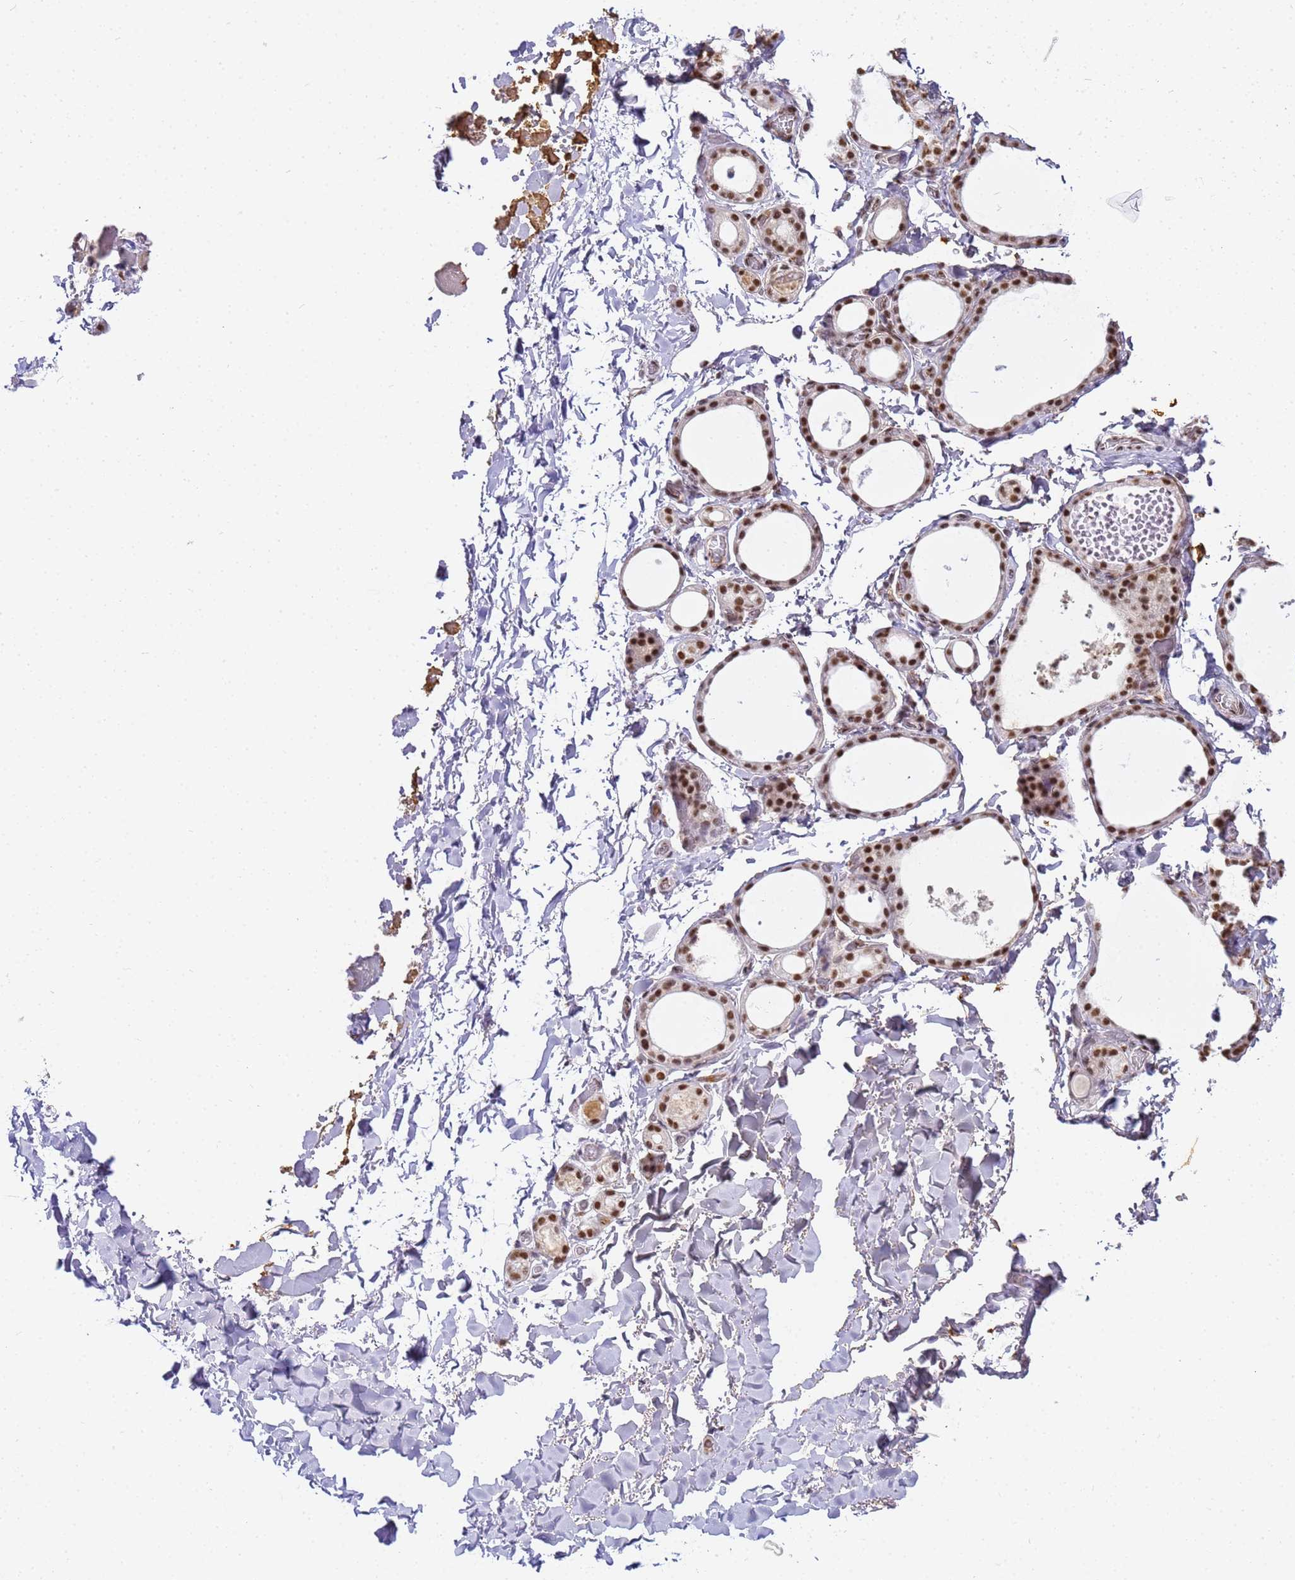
{"staining": {"intensity": "strong", "quantity": ">75%", "location": "nuclear"}, "tissue": "thyroid gland", "cell_type": "Glandular cells", "image_type": "normal", "snomed": [{"axis": "morphology", "description": "Normal tissue, NOS"}, {"axis": "topography", "description": "Thyroid gland"}], "caption": "Immunohistochemical staining of unremarkable thyroid gland reveals strong nuclear protein expression in about >75% of glandular cells. (DAB (3,3'-diaminobenzidine) = brown stain, brightfield microscopy at high magnification).", "gene": "RBM12", "patient": {"sex": "female", "age": 44}}